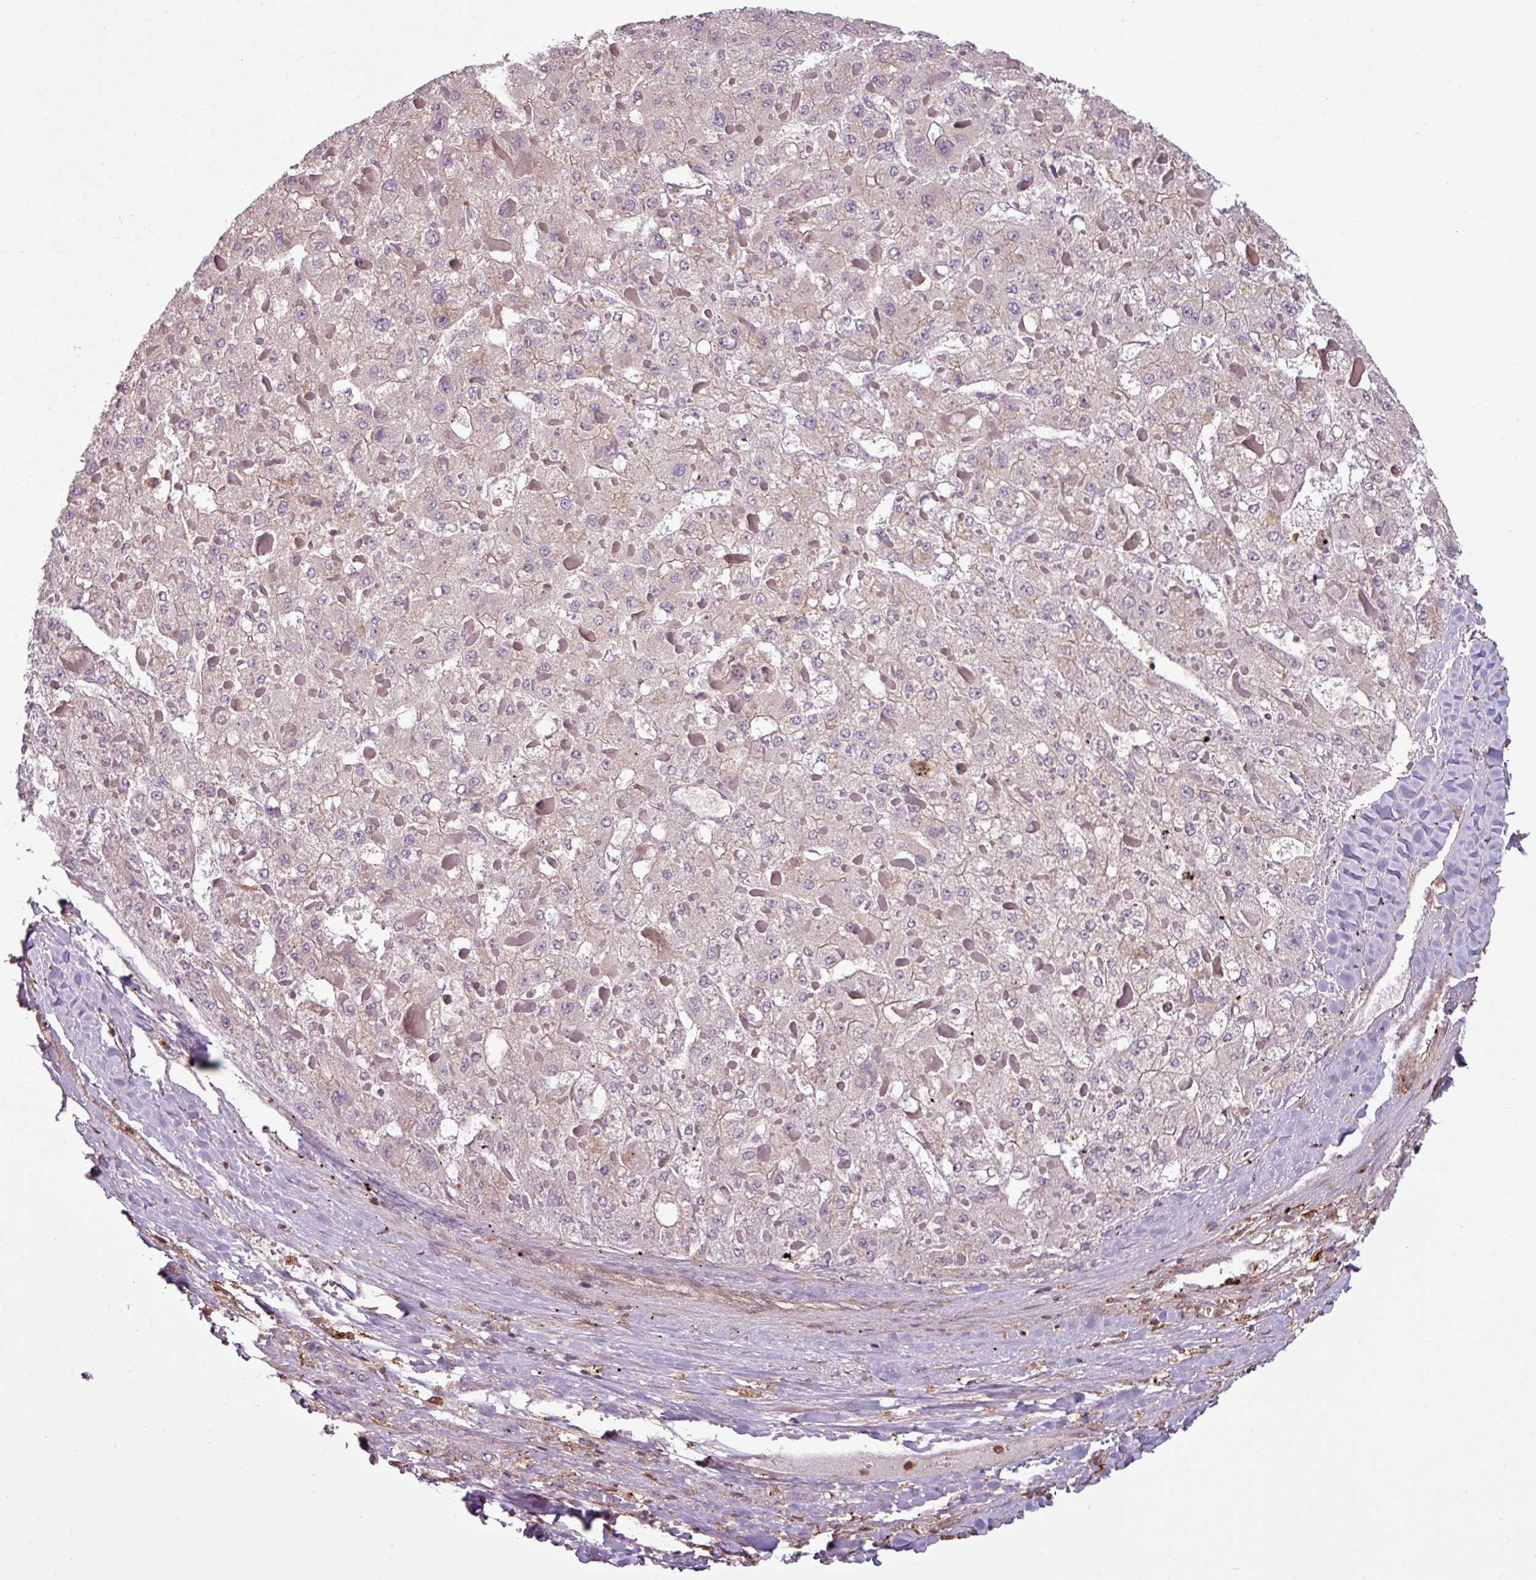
{"staining": {"intensity": "negative", "quantity": "none", "location": "none"}, "tissue": "liver cancer", "cell_type": "Tumor cells", "image_type": "cancer", "snomed": [{"axis": "morphology", "description": "Carcinoma, Hepatocellular, NOS"}, {"axis": "topography", "description": "Liver"}], "caption": "High magnification brightfield microscopy of liver cancer (hepatocellular carcinoma) stained with DAB (3,3'-diaminobenzidine) (brown) and counterstained with hematoxylin (blue): tumor cells show no significant staining.", "gene": "SH3BGRL", "patient": {"sex": "female", "age": 73}}